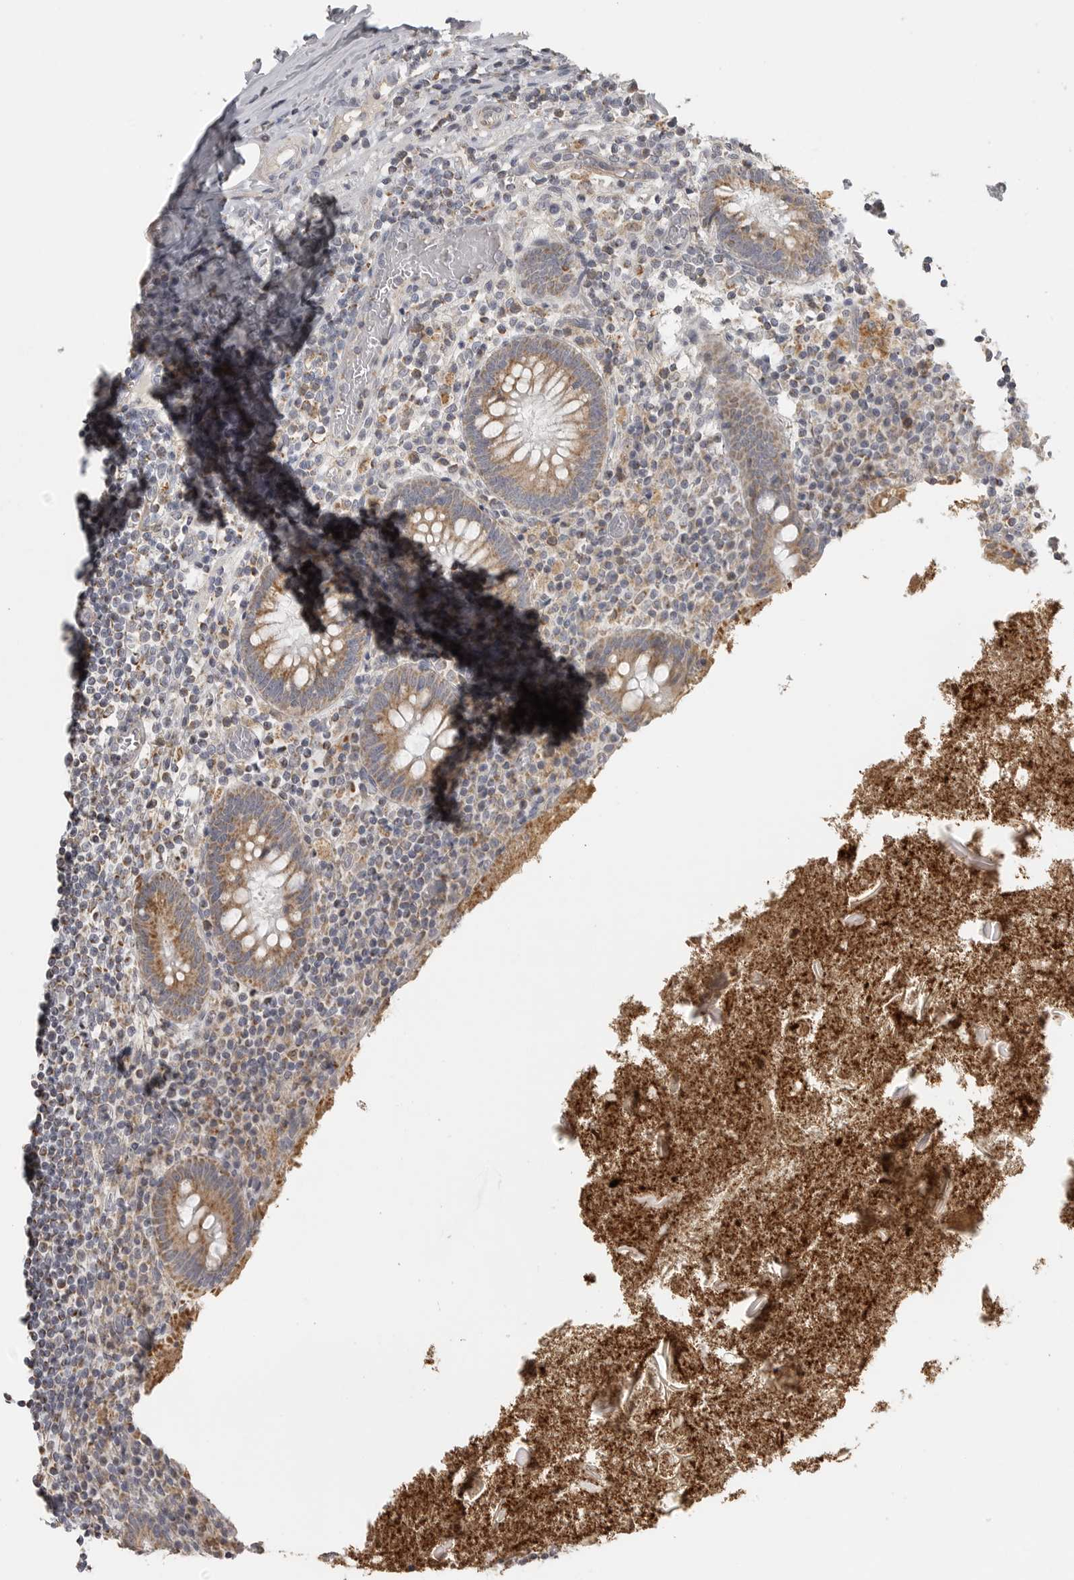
{"staining": {"intensity": "moderate", "quantity": ">75%", "location": "cytoplasmic/membranous"}, "tissue": "appendix", "cell_type": "Glandular cells", "image_type": "normal", "snomed": [{"axis": "morphology", "description": "Normal tissue, NOS"}, {"axis": "topography", "description": "Appendix"}], "caption": "IHC histopathology image of unremarkable human appendix stained for a protein (brown), which demonstrates medium levels of moderate cytoplasmic/membranous staining in about >75% of glandular cells.", "gene": "RXFP3", "patient": {"sex": "female", "age": 17}}